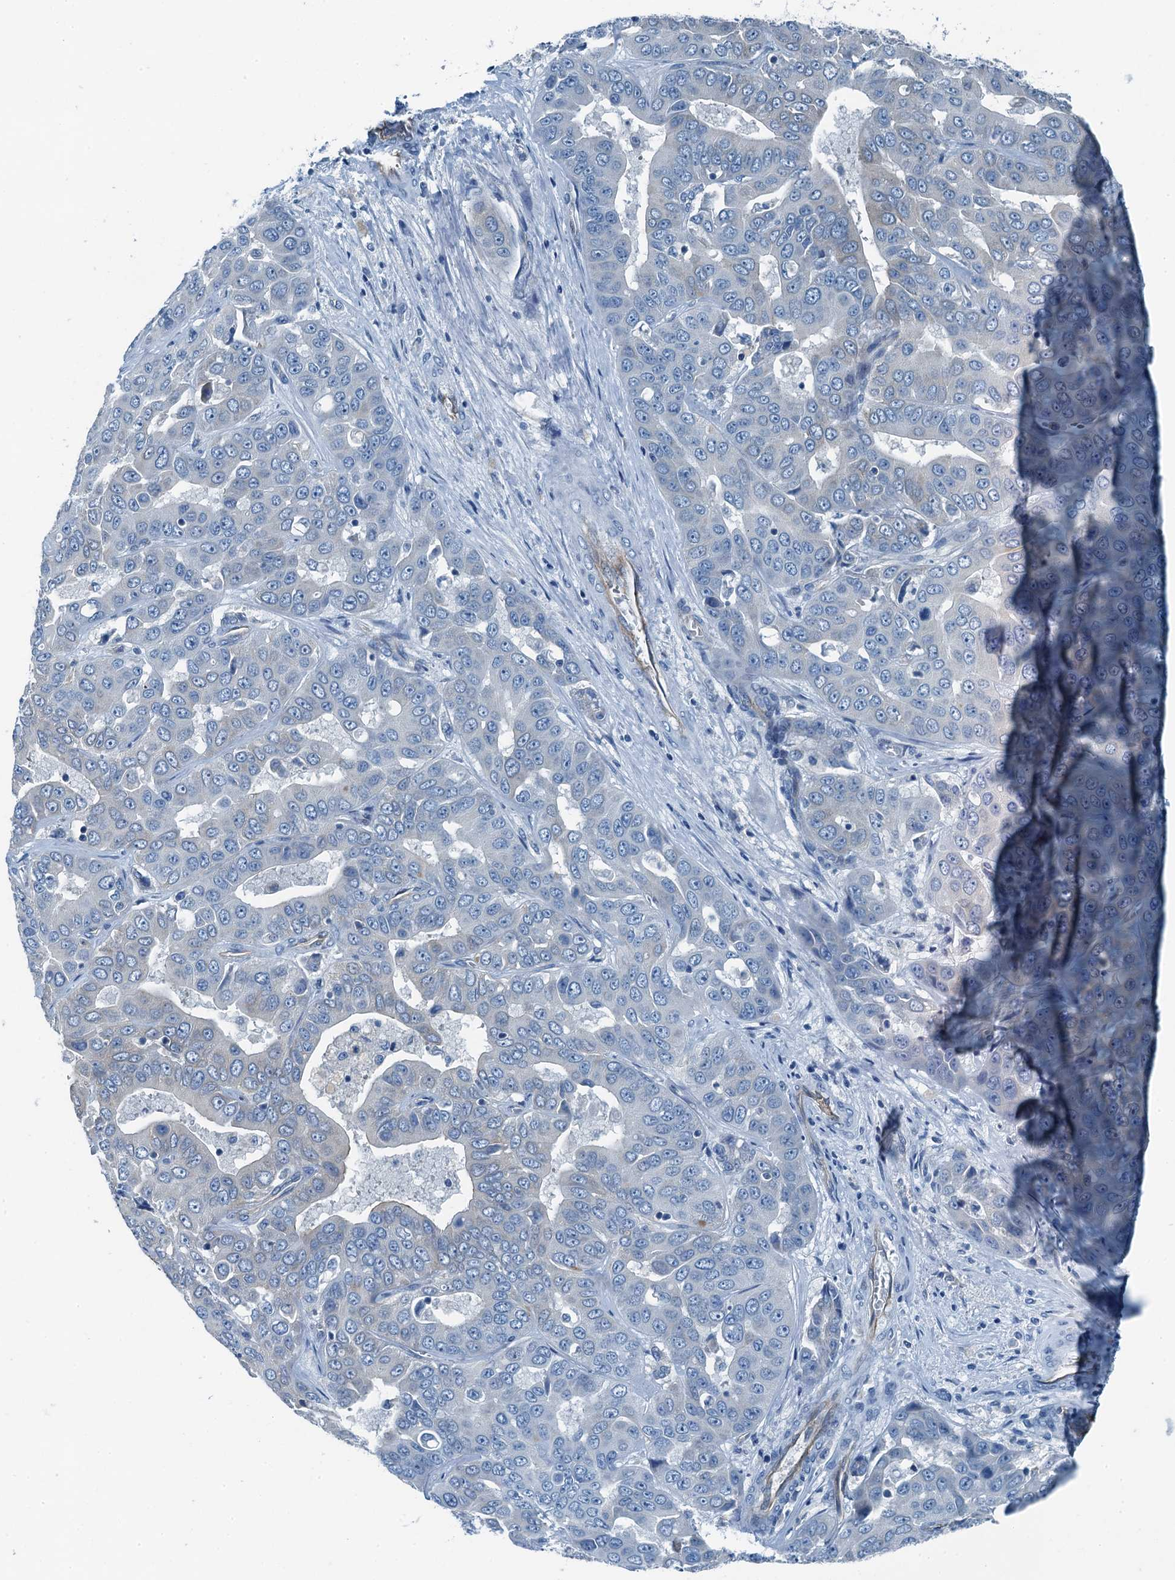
{"staining": {"intensity": "negative", "quantity": "none", "location": "none"}, "tissue": "liver cancer", "cell_type": "Tumor cells", "image_type": "cancer", "snomed": [{"axis": "morphology", "description": "Cholangiocarcinoma"}, {"axis": "topography", "description": "Liver"}], "caption": "High magnification brightfield microscopy of liver cancer stained with DAB (brown) and counterstained with hematoxylin (blue): tumor cells show no significant expression. (Stains: DAB (3,3'-diaminobenzidine) IHC with hematoxylin counter stain, Microscopy: brightfield microscopy at high magnification).", "gene": "GFOD2", "patient": {"sex": "female", "age": 52}}